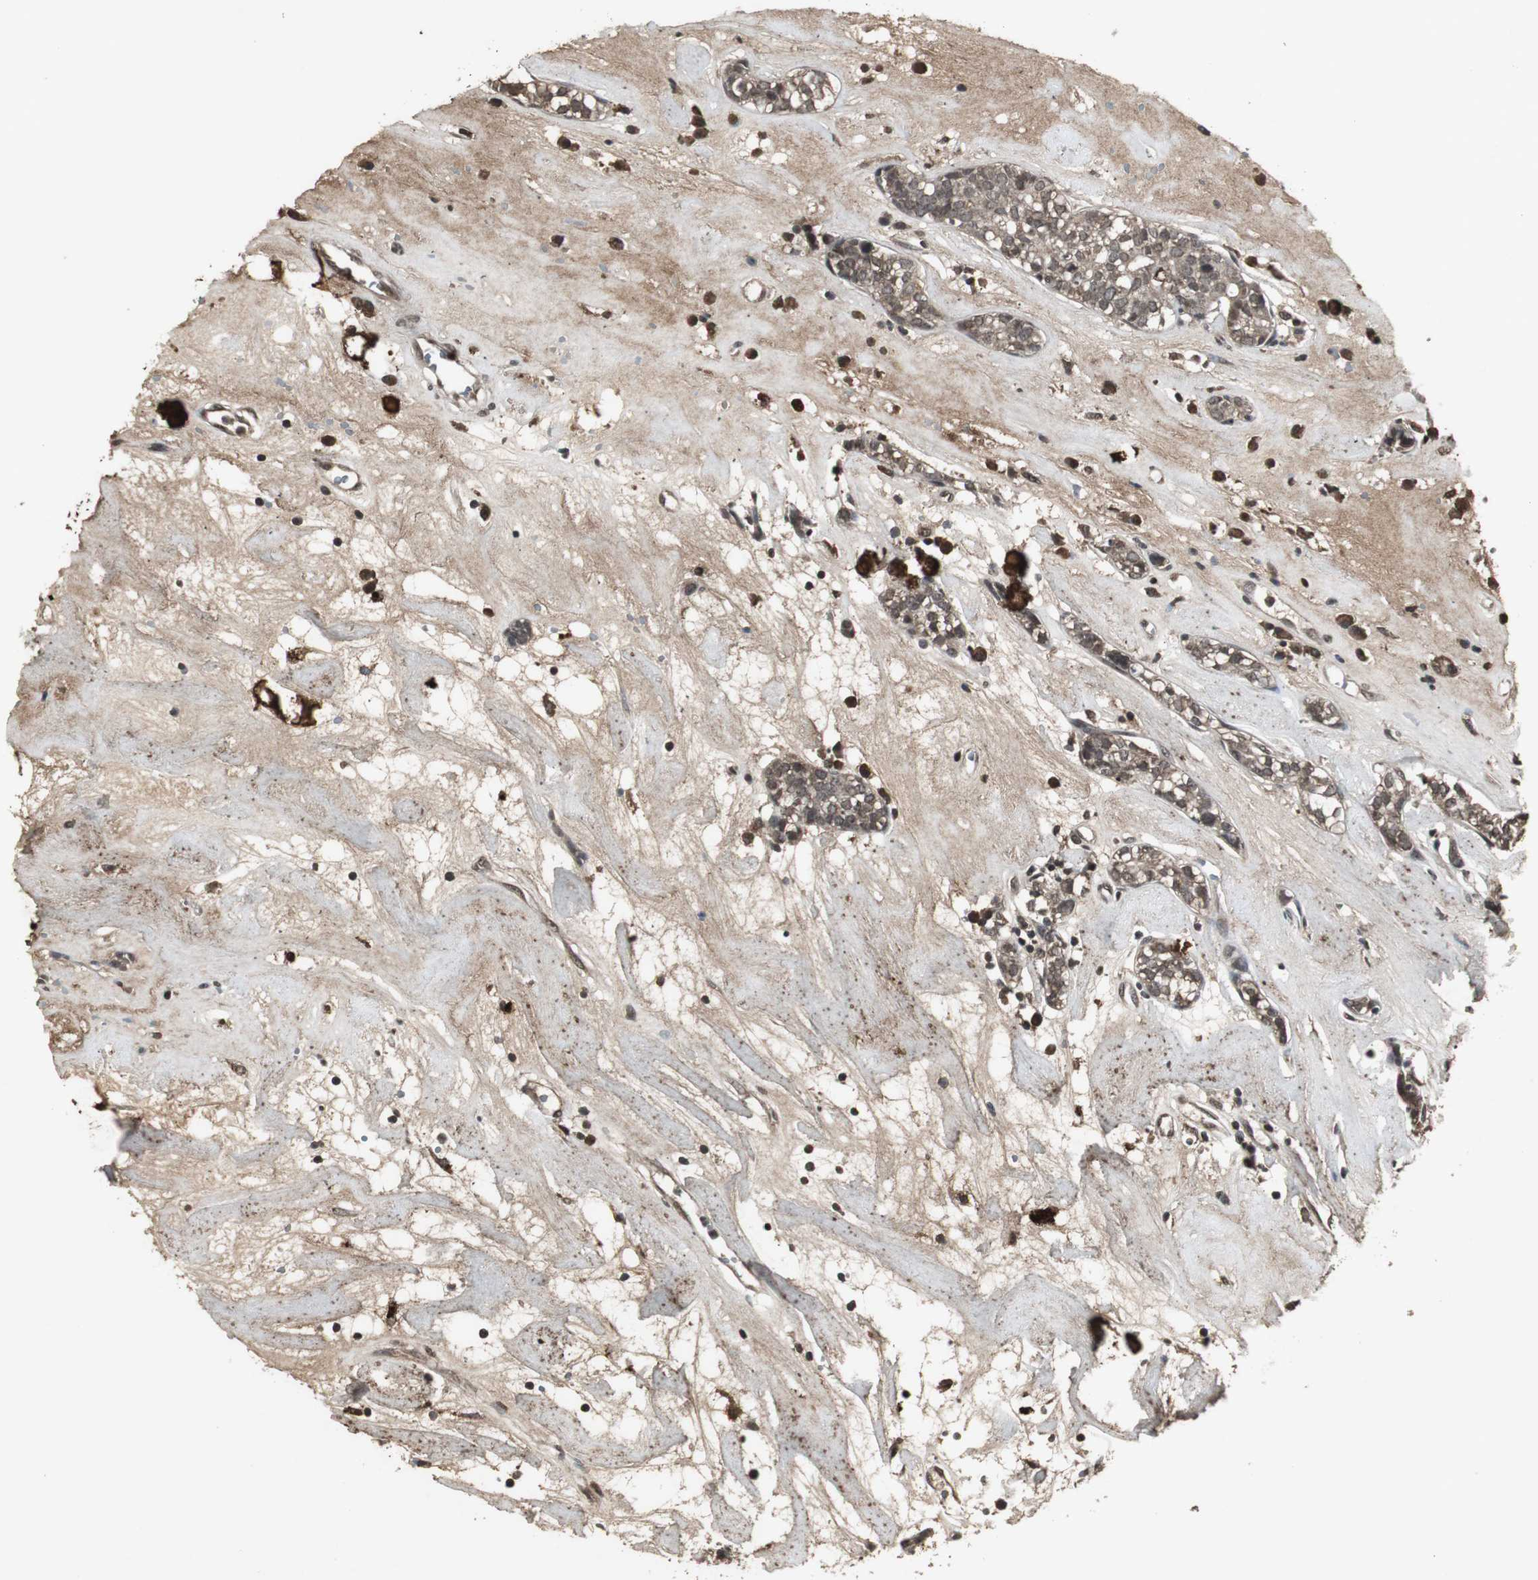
{"staining": {"intensity": "moderate", "quantity": ">75%", "location": "cytoplasmic/membranous,nuclear"}, "tissue": "head and neck cancer", "cell_type": "Tumor cells", "image_type": "cancer", "snomed": [{"axis": "morphology", "description": "Adenocarcinoma, NOS"}, {"axis": "topography", "description": "Salivary gland"}, {"axis": "topography", "description": "Head-Neck"}], "caption": "Human head and neck cancer stained with a protein marker demonstrates moderate staining in tumor cells.", "gene": "EMX1", "patient": {"sex": "female", "age": 65}}